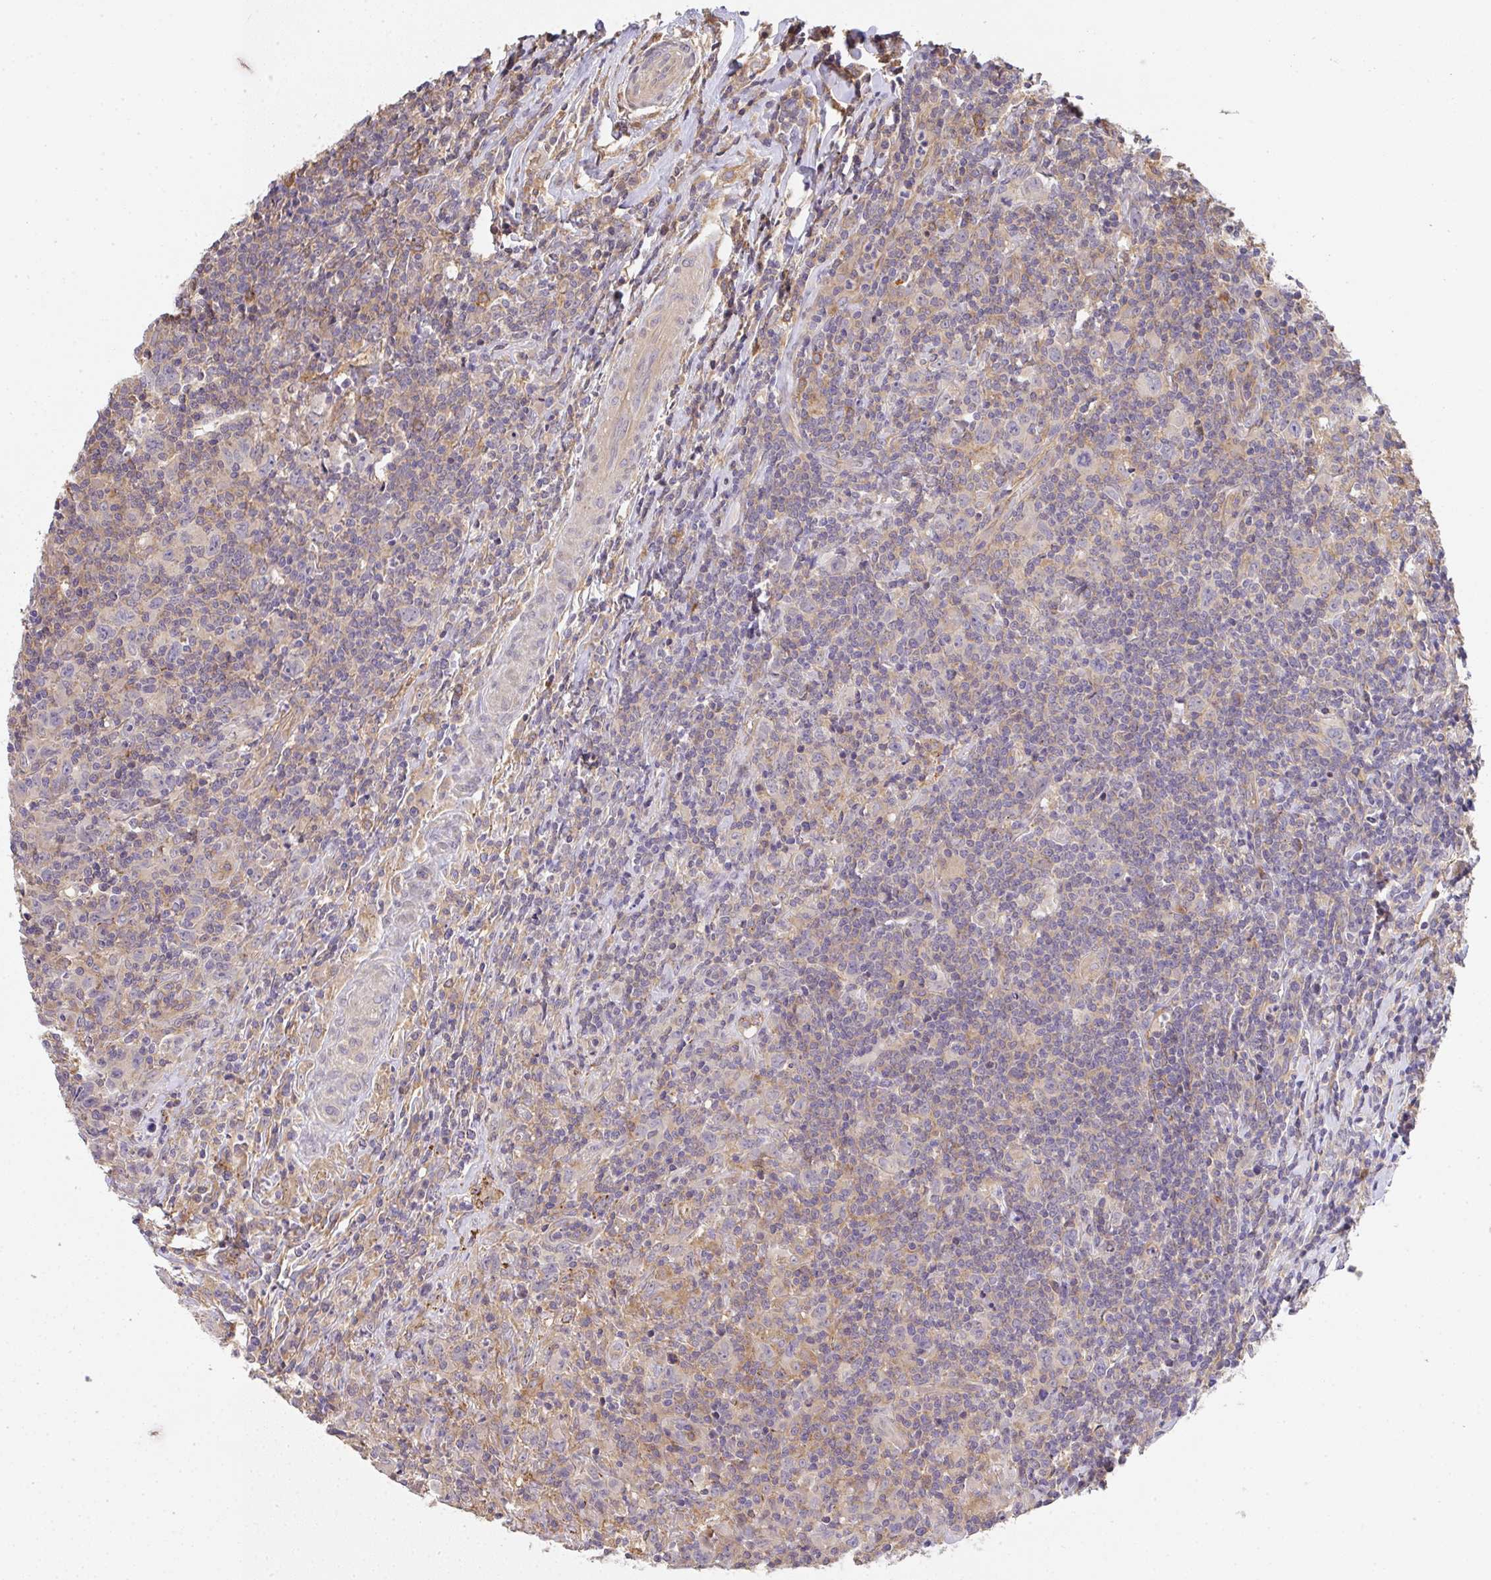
{"staining": {"intensity": "negative", "quantity": "none", "location": "none"}, "tissue": "lymphoma", "cell_type": "Tumor cells", "image_type": "cancer", "snomed": [{"axis": "morphology", "description": "Hodgkin's disease, NOS"}, {"axis": "topography", "description": "Lymph node"}], "caption": "Image shows no protein positivity in tumor cells of Hodgkin's disease tissue.", "gene": "EEF1AKMT1", "patient": {"sex": "female", "age": 18}}